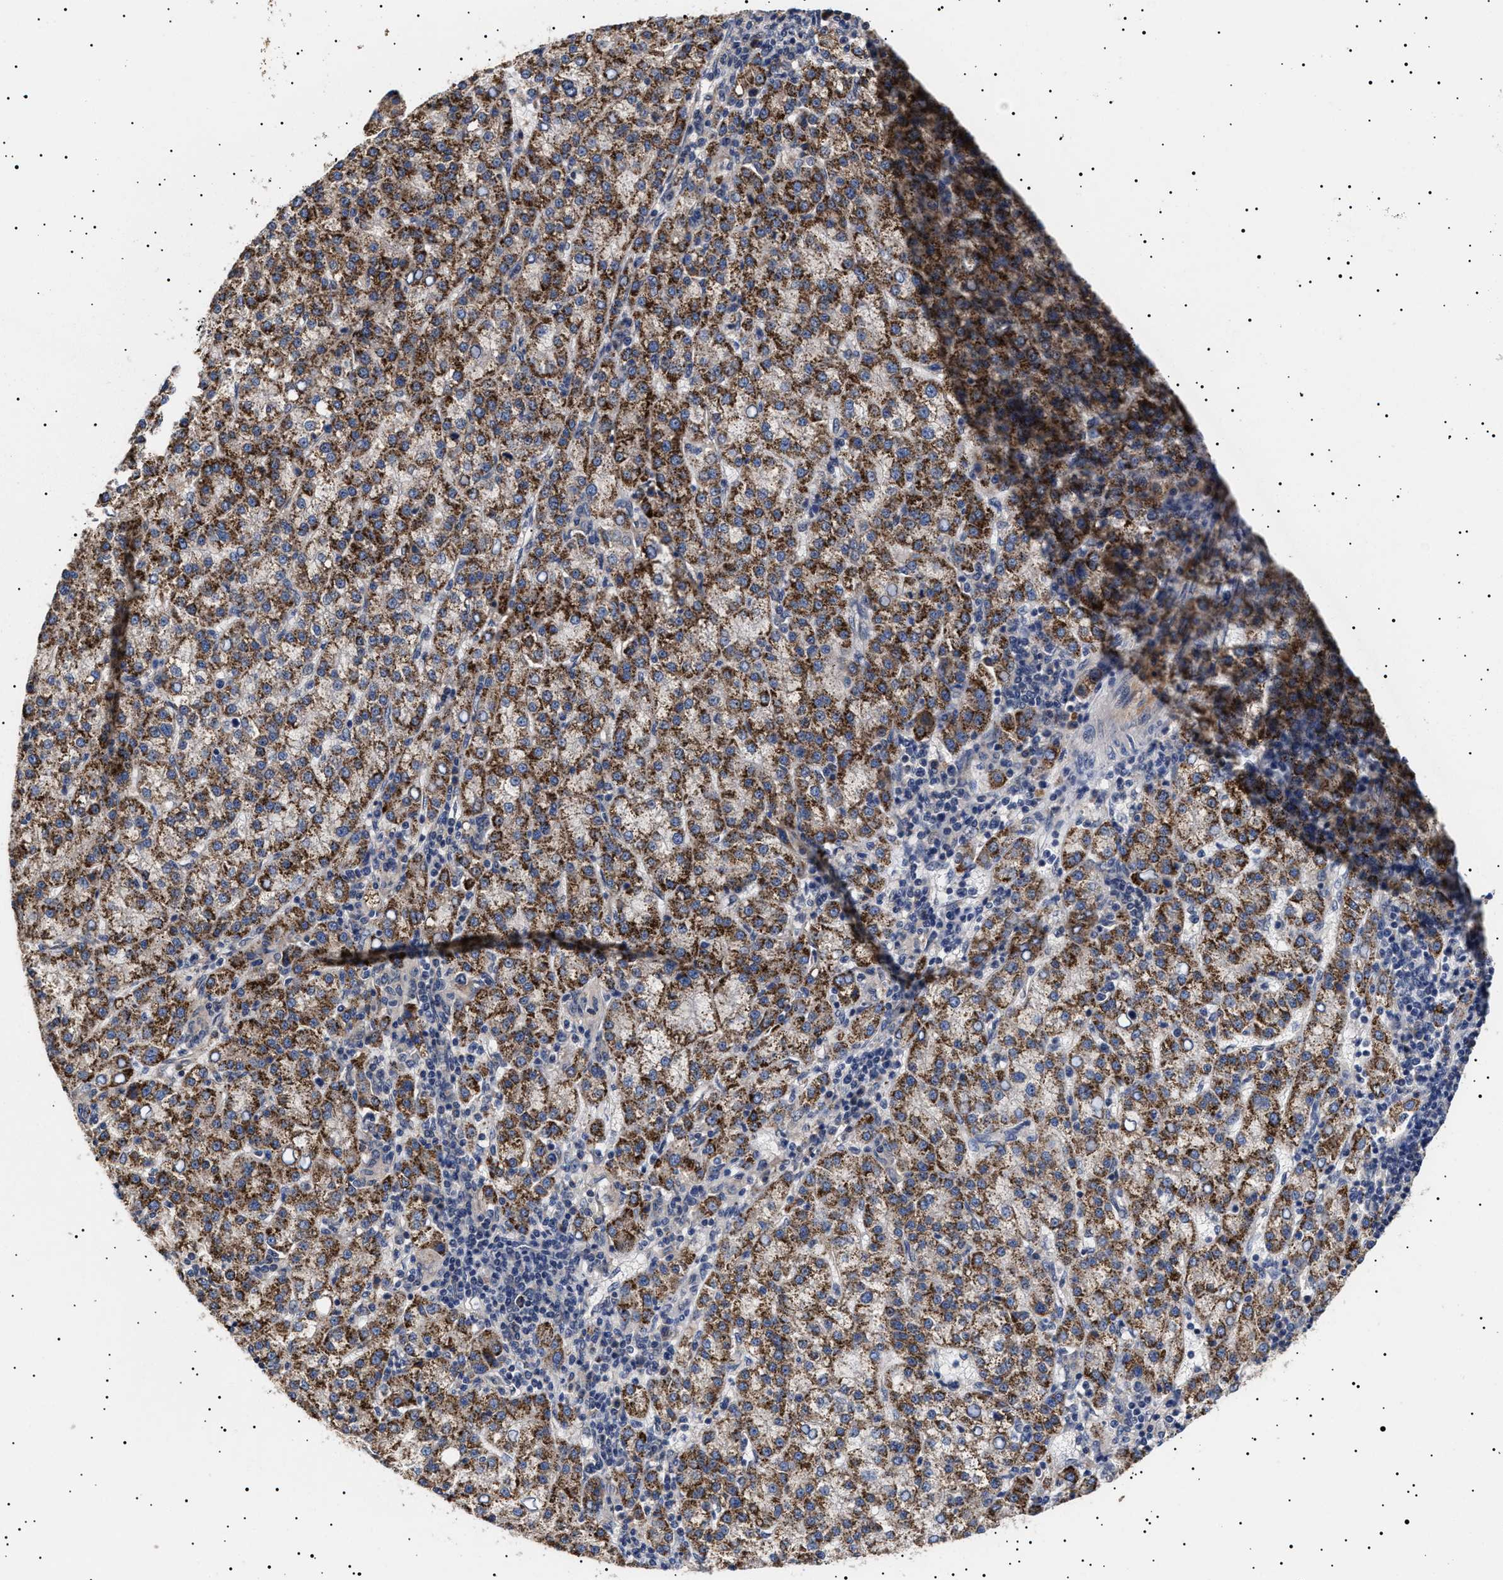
{"staining": {"intensity": "moderate", "quantity": ">75%", "location": "cytoplasmic/membranous"}, "tissue": "liver cancer", "cell_type": "Tumor cells", "image_type": "cancer", "snomed": [{"axis": "morphology", "description": "Carcinoma, Hepatocellular, NOS"}, {"axis": "topography", "description": "Liver"}], "caption": "A medium amount of moderate cytoplasmic/membranous staining is identified in about >75% of tumor cells in liver cancer (hepatocellular carcinoma) tissue.", "gene": "KRBA1", "patient": {"sex": "female", "age": 58}}